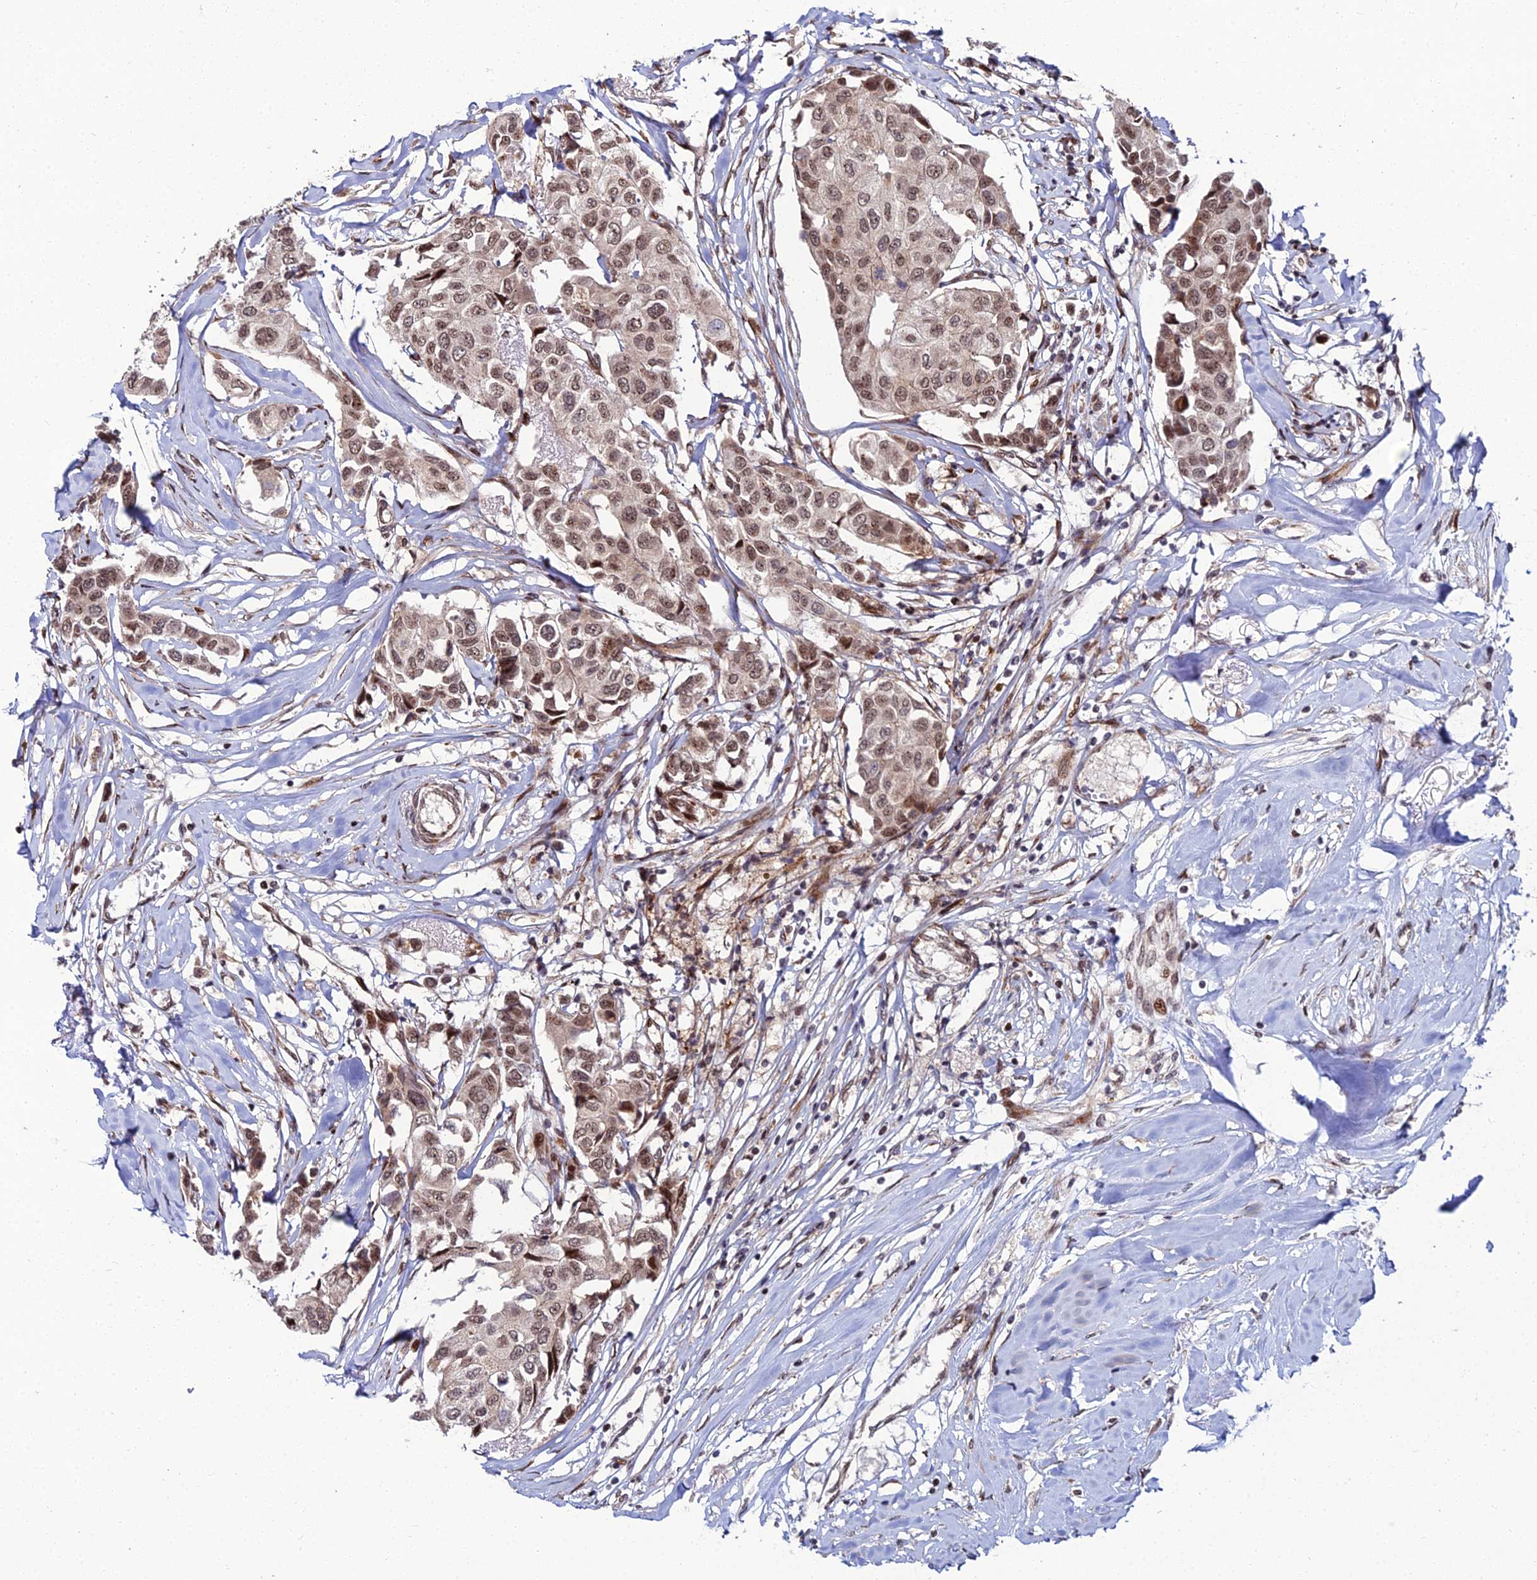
{"staining": {"intensity": "moderate", "quantity": ">75%", "location": "nuclear"}, "tissue": "breast cancer", "cell_type": "Tumor cells", "image_type": "cancer", "snomed": [{"axis": "morphology", "description": "Duct carcinoma"}, {"axis": "topography", "description": "Breast"}], "caption": "Immunohistochemistry of human breast invasive ductal carcinoma exhibits medium levels of moderate nuclear expression in about >75% of tumor cells. The staining was performed using DAB (3,3'-diaminobenzidine) to visualize the protein expression in brown, while the nuclei were stained in blue with hematoxylin (Magnification: 20x).", "gene": "ZNF668", "patient": {"sex": "female", "age": 80}}